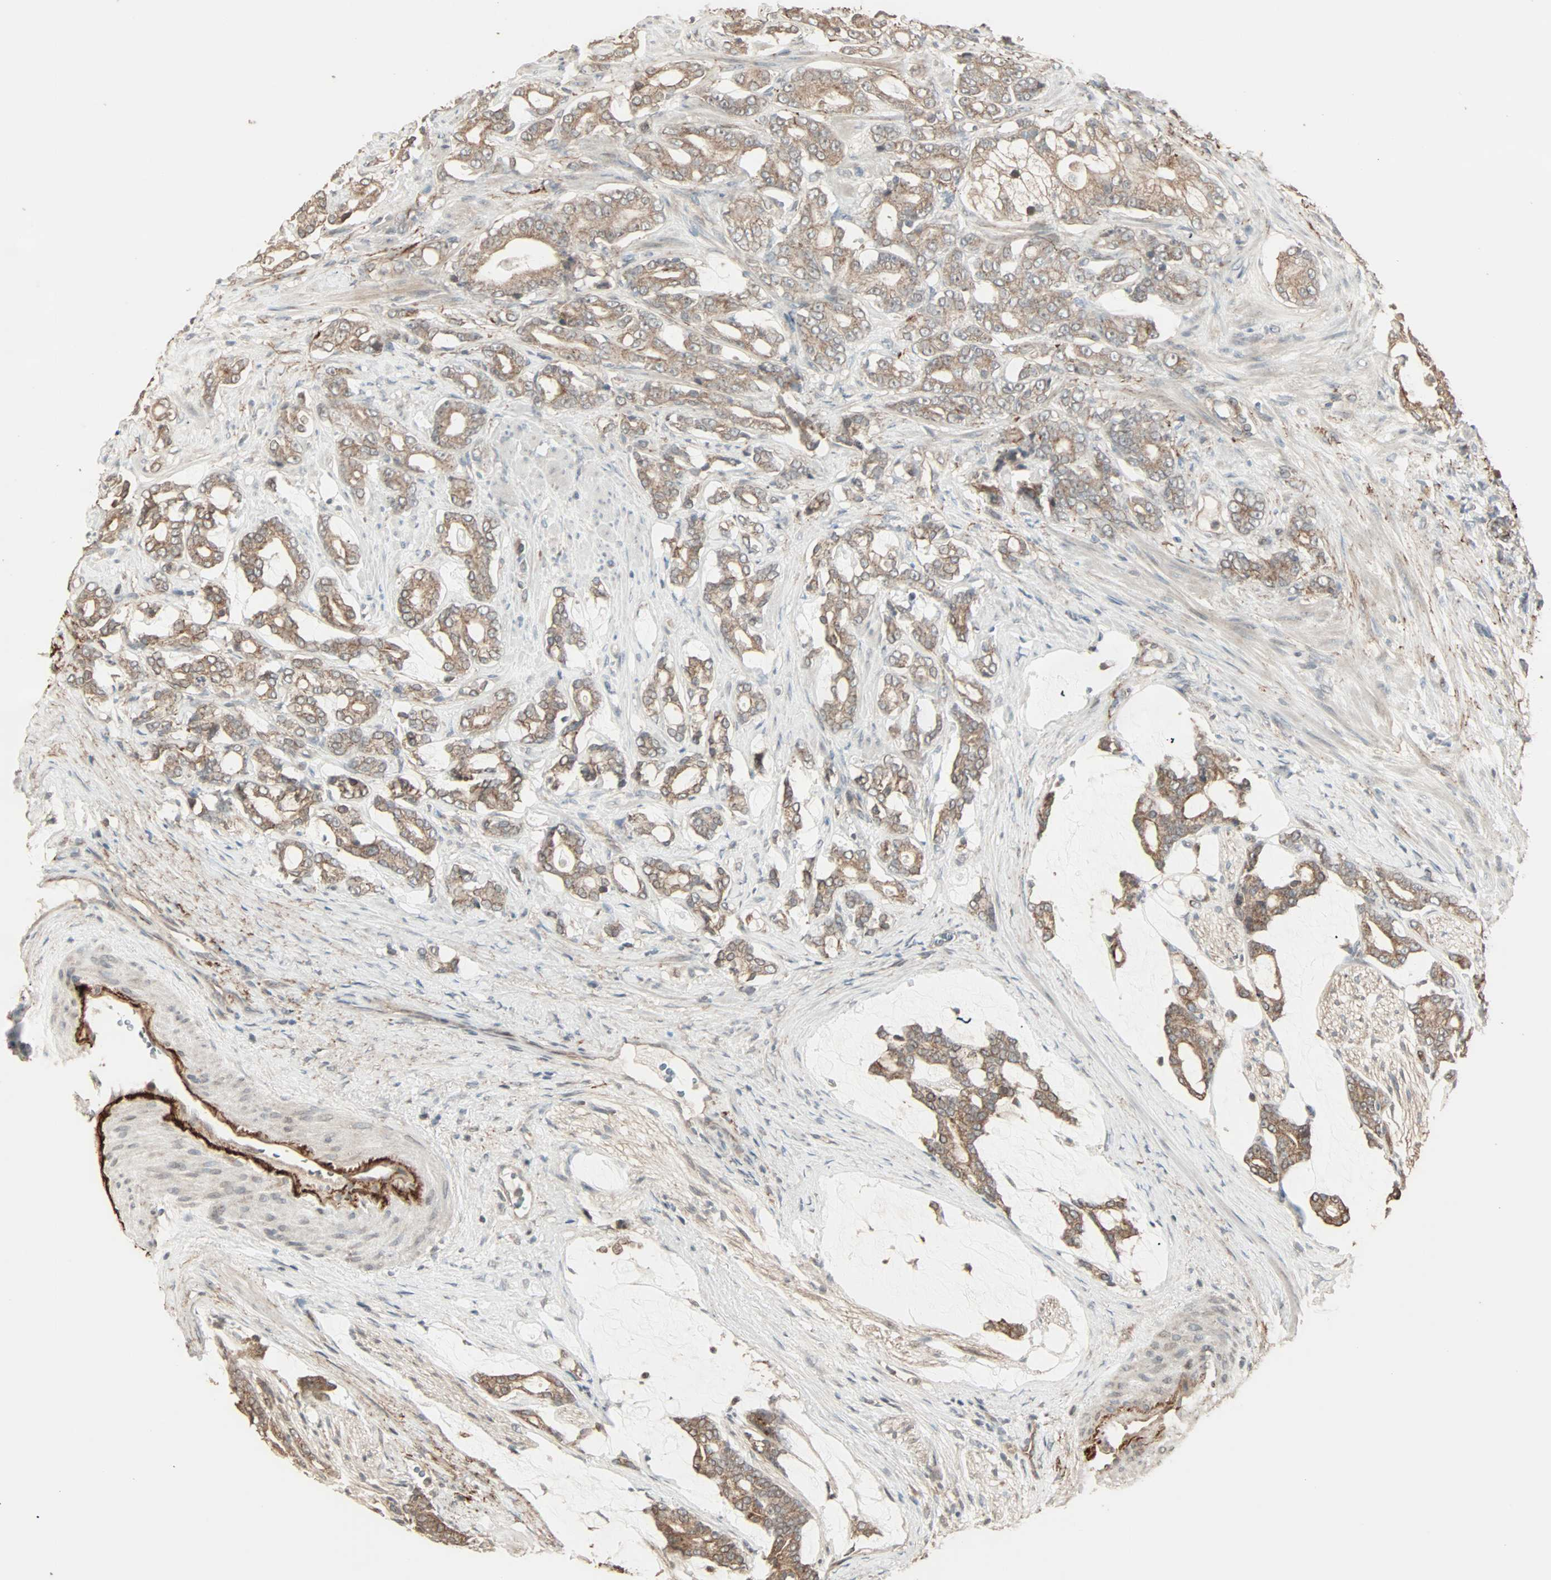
{"staining": {"intensity": "moderate", "quantity": ">75%", "location": "cytoplasmic/membranous"}, "tissue": "prostate cancer", "cell_type": "Tumor cells", "image_type": "cancer", "snomed": [{"axis": "morphology", "description": "Adenocarcinoma, Low grade"}, {"axis": "topography", "description": "Prostate"}], "caption": "Human prostate cancer (low-grade adenocarcinoma) stained with a brown dye displays moderate cytoplasmic/membranous positive staining in approximately >75% of tumor cells.", "gene": "CALCRL", "patient": {"sex": "male", "age": 58}}